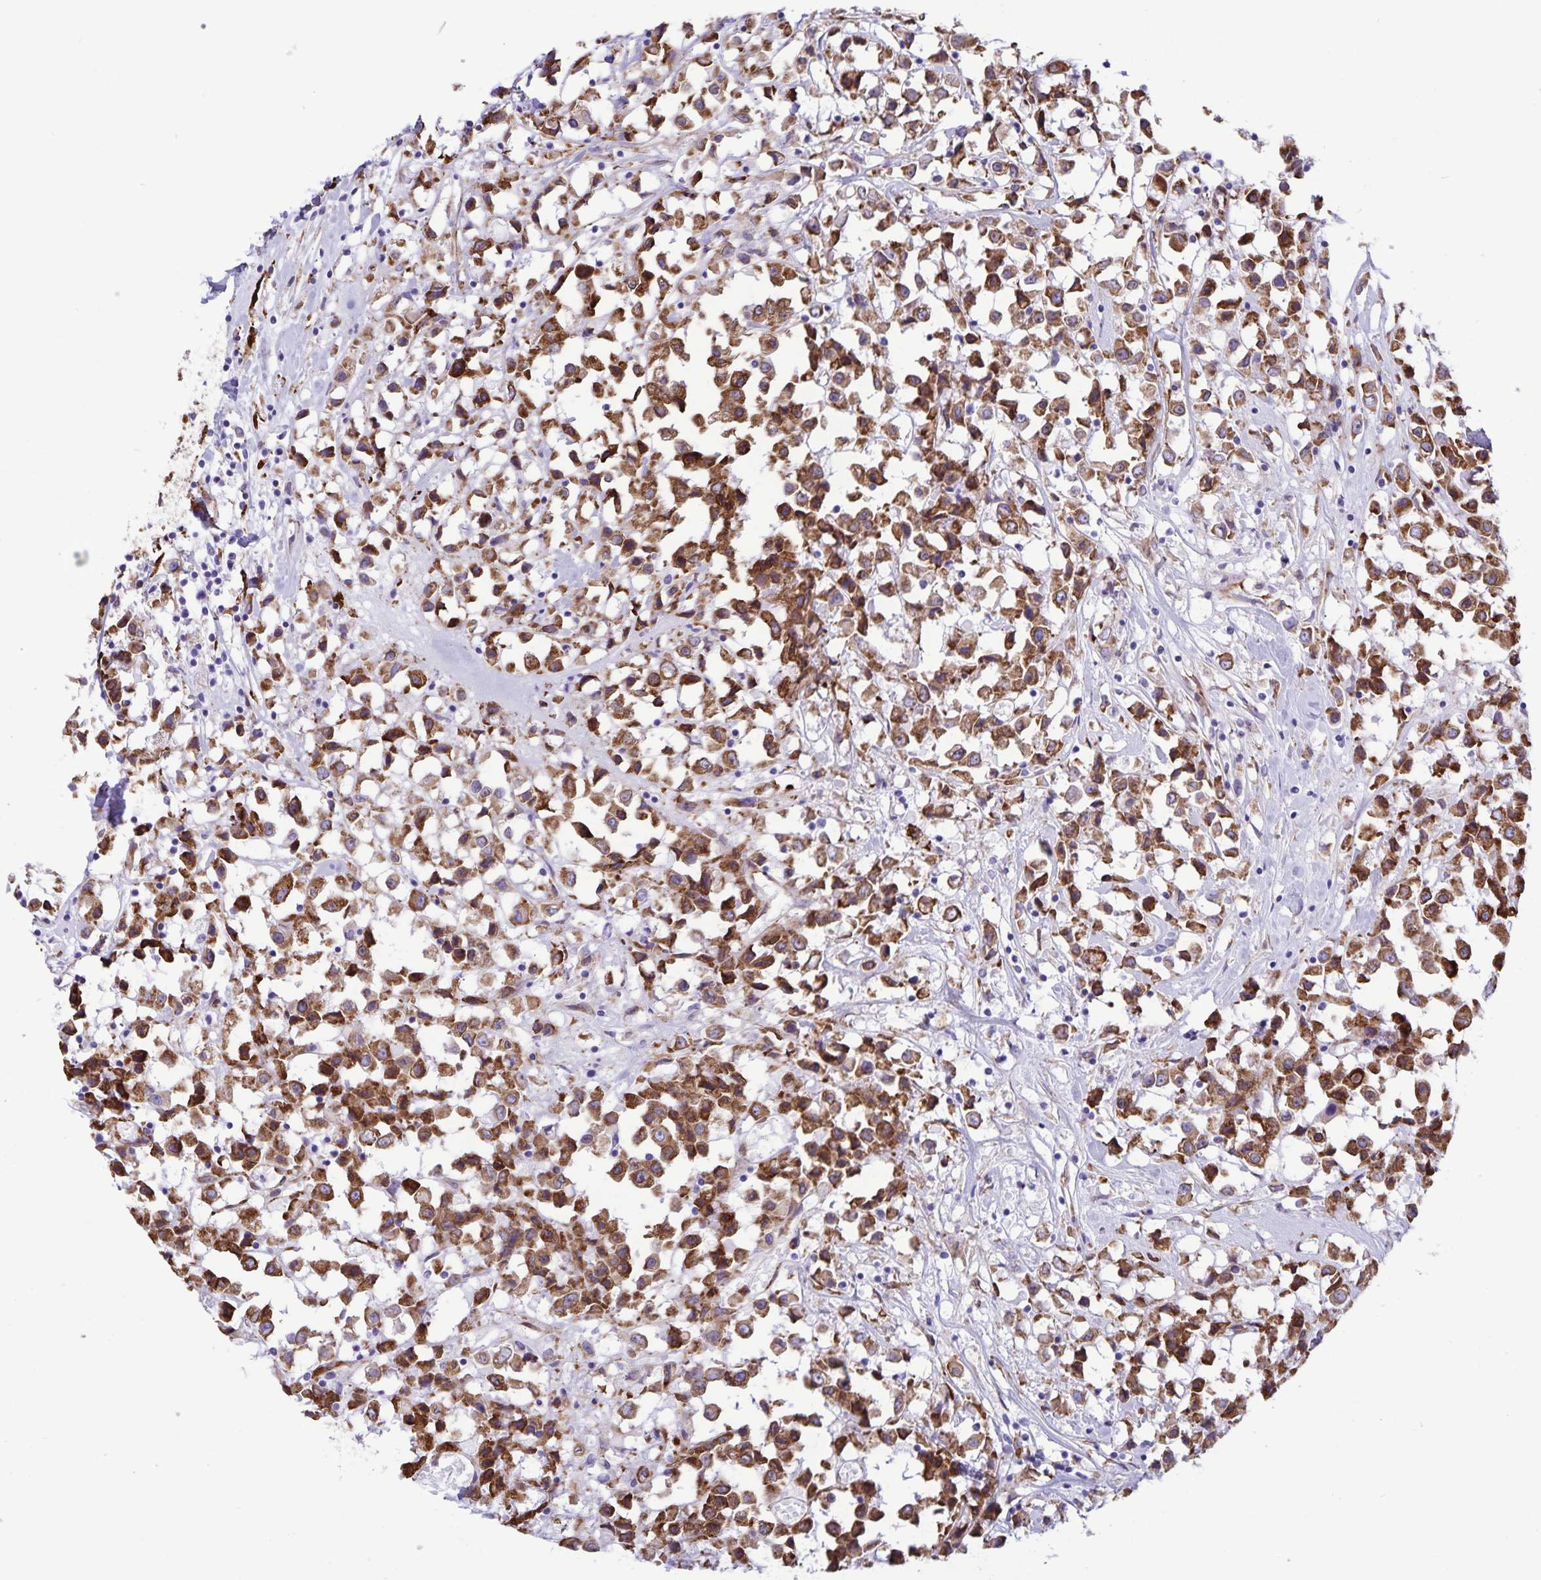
{"staining": {"intensity": "strong", "quantity": ">75%", "location": "cytoplasmic/membranous"}, "tissue": "breast cancer", "cell_type": "Tumor cells", "image_type": "cancer", "snomed": [{"axis": "morphology", "description": "Duct carcinoma"}, {"axis": "topography", "description": "Breast"}], "caption": "Immunohistochemical staining of breast intraductal carcinoma shows high levels of strong cytoplasmic/membranous protein positivity in about >75% of tumor cells. Immunohistochemistry stains the protein in brown and the nuclei are stained blue.", "gene": "RCN1", "patient": {"sex": "female", "age": 61}}